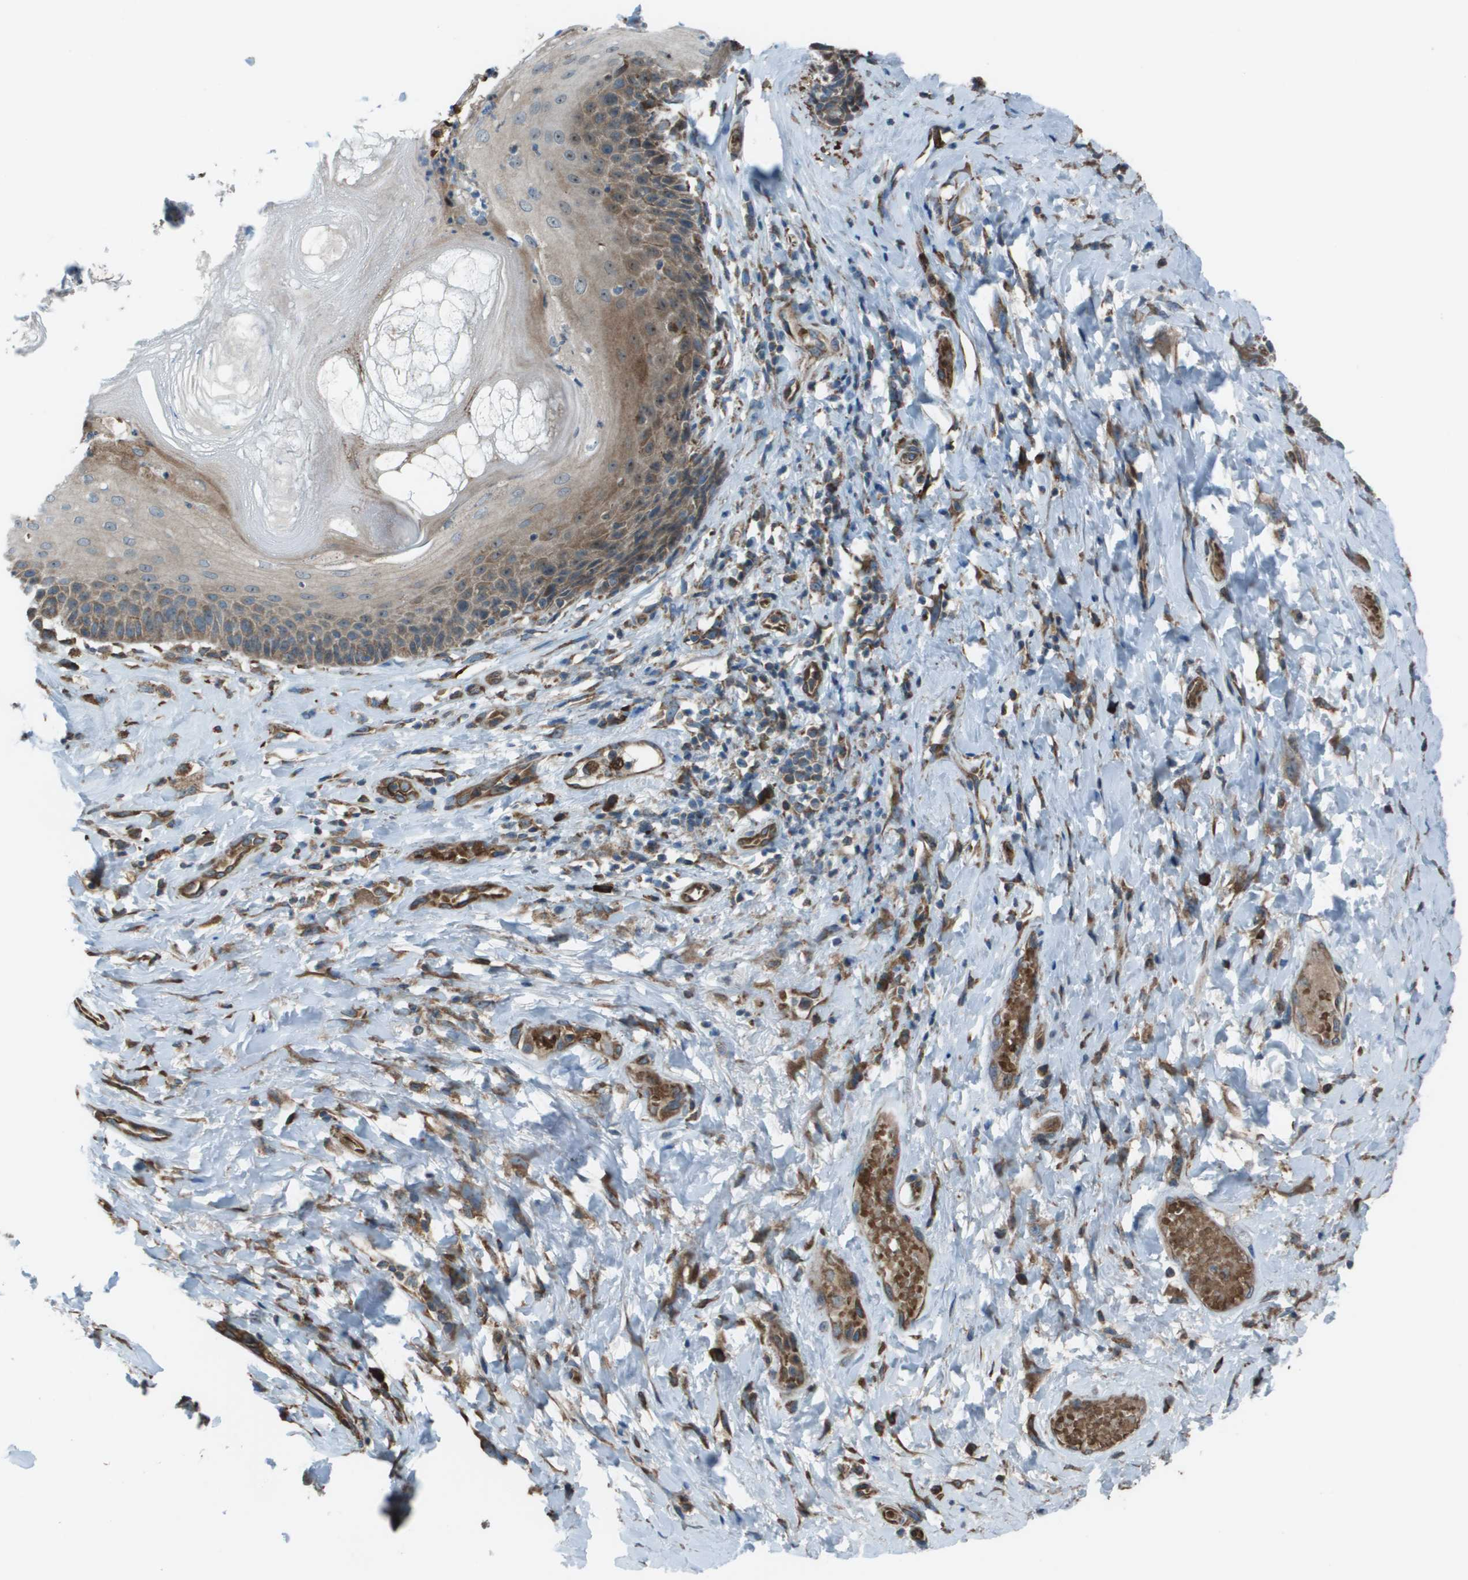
{"staining": {"intensity": "moderate", "quantity": "<25%", "location": "cytoplasmic/membranous"}, "tissue": "skin", "cell_type": "Epidermal cells", "image_type": "normal", "snomed": [{"axis": "morphology", "description": "Normal tissue, NOS"}, {"axis": "topography", "description": "Anal"}], "caption": "Immunohistochemistry (DAB (3,3'-diaminobenzidine)) staining of unremarkable human skin displays moderate cytoplasmic/membranous protein staining in about <25% of epidermal cells. The staining was performed using DAB (3,3'-diaminobenzidine) to visualize the protein expression in brown, while the nuclei were stained in blue with hematoxylin (Magnification: 20x).", "gene": "UTS2", "patient": {"sex": "male", "age": 69}}